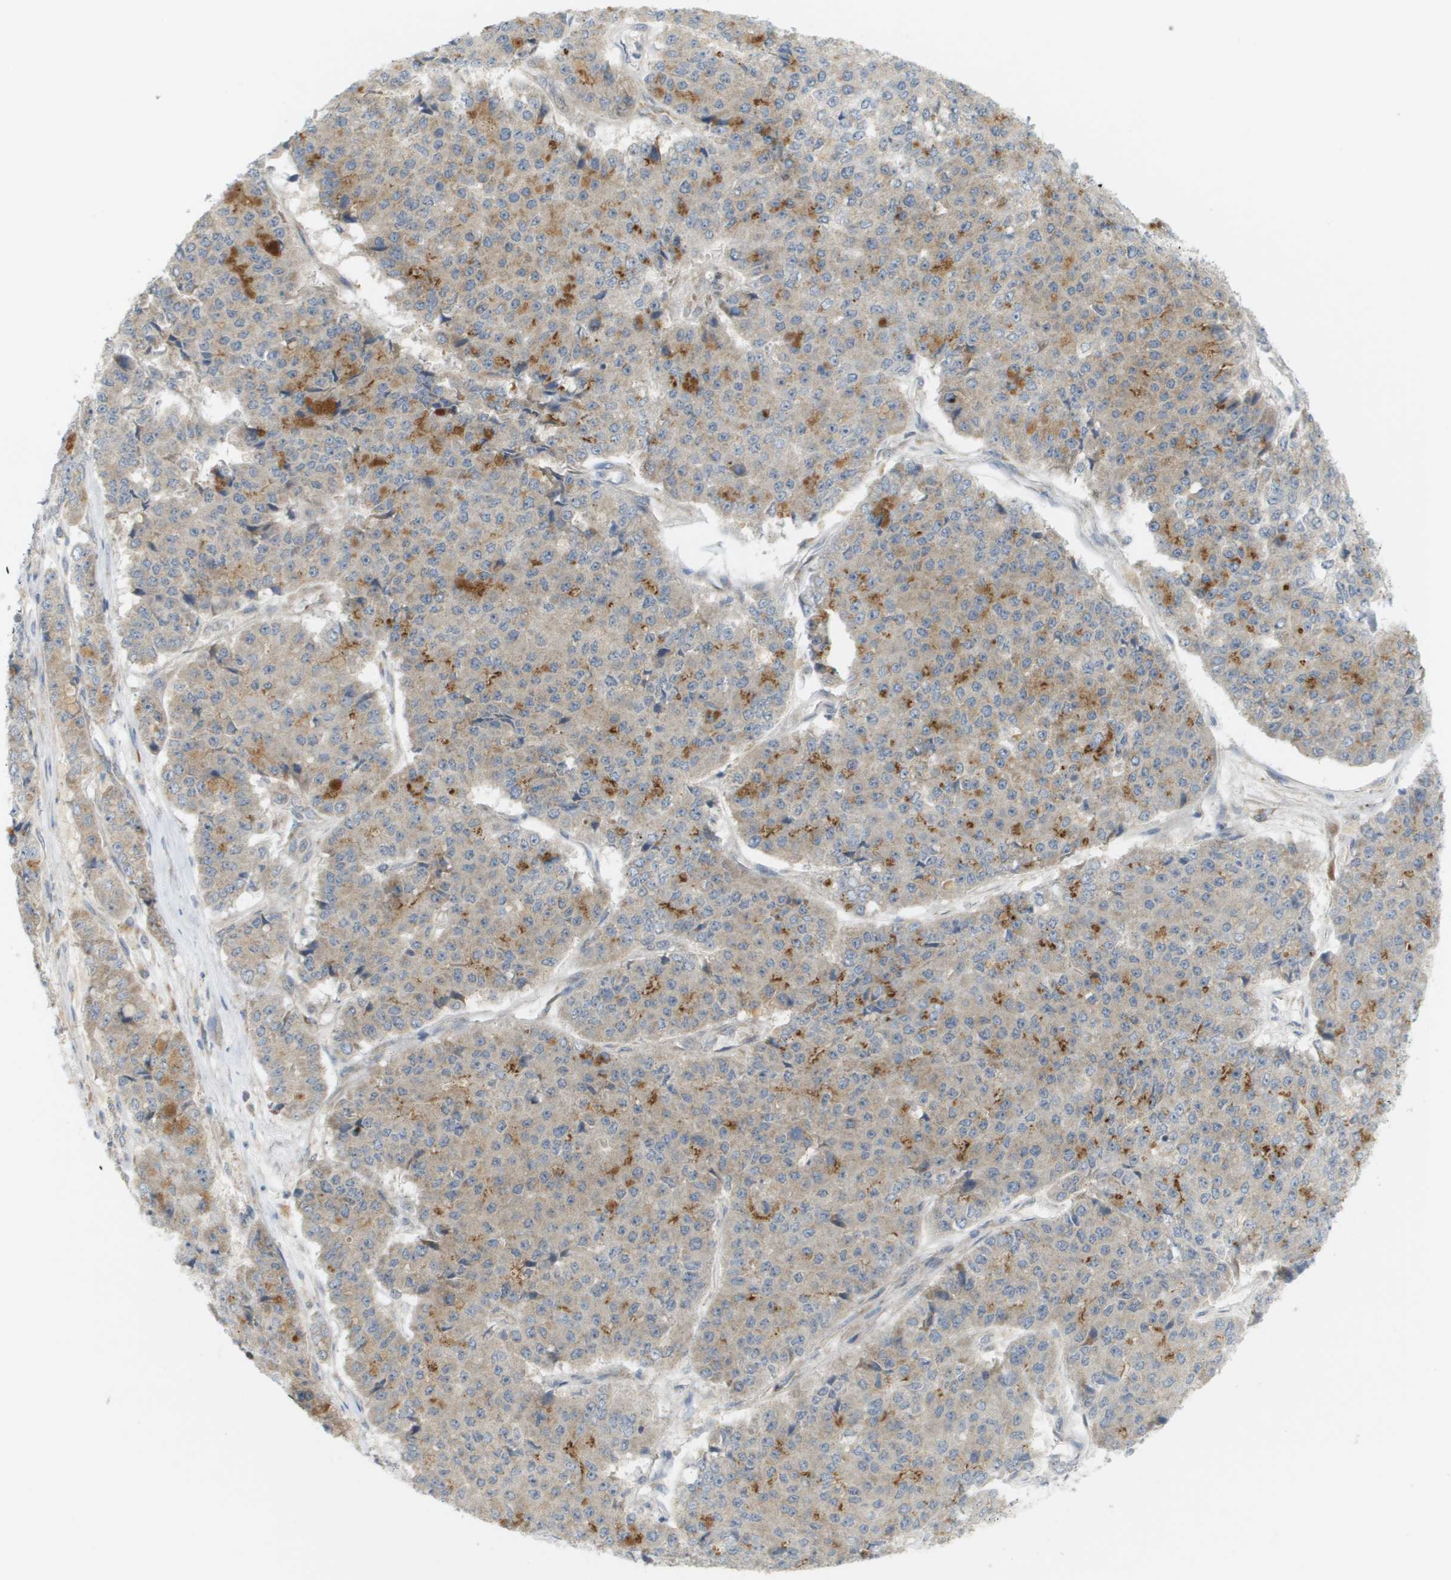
{"staining": {"intensity": "weak", "quantity": "25%-75%", "location": "cytoplasmic/membranous"}, "tissue": "pancreatic cancer", "cell_type": "Tumor cells", "image_type": "cancer", "snomed": [{"axis": "morphology", "description": "Adenocarcinoma, NOS"}, {"axis": "topography", "description": "Pancreas"}], "caption": "Brown immunohistochemical staining in human pancreatic adenocarcinoma displays weak cytoplasmic/membranous expression in about 25%-75% of tumor cells. The staining was performed using DAB (3,3'-diaminobenzidine) to visualize the protein expression in brown, while the nuclei were stained in blue with hematoxylin (Magnification: 20x).", "gene": "PROC", "patient": {"sex": "male", "age": 50}}